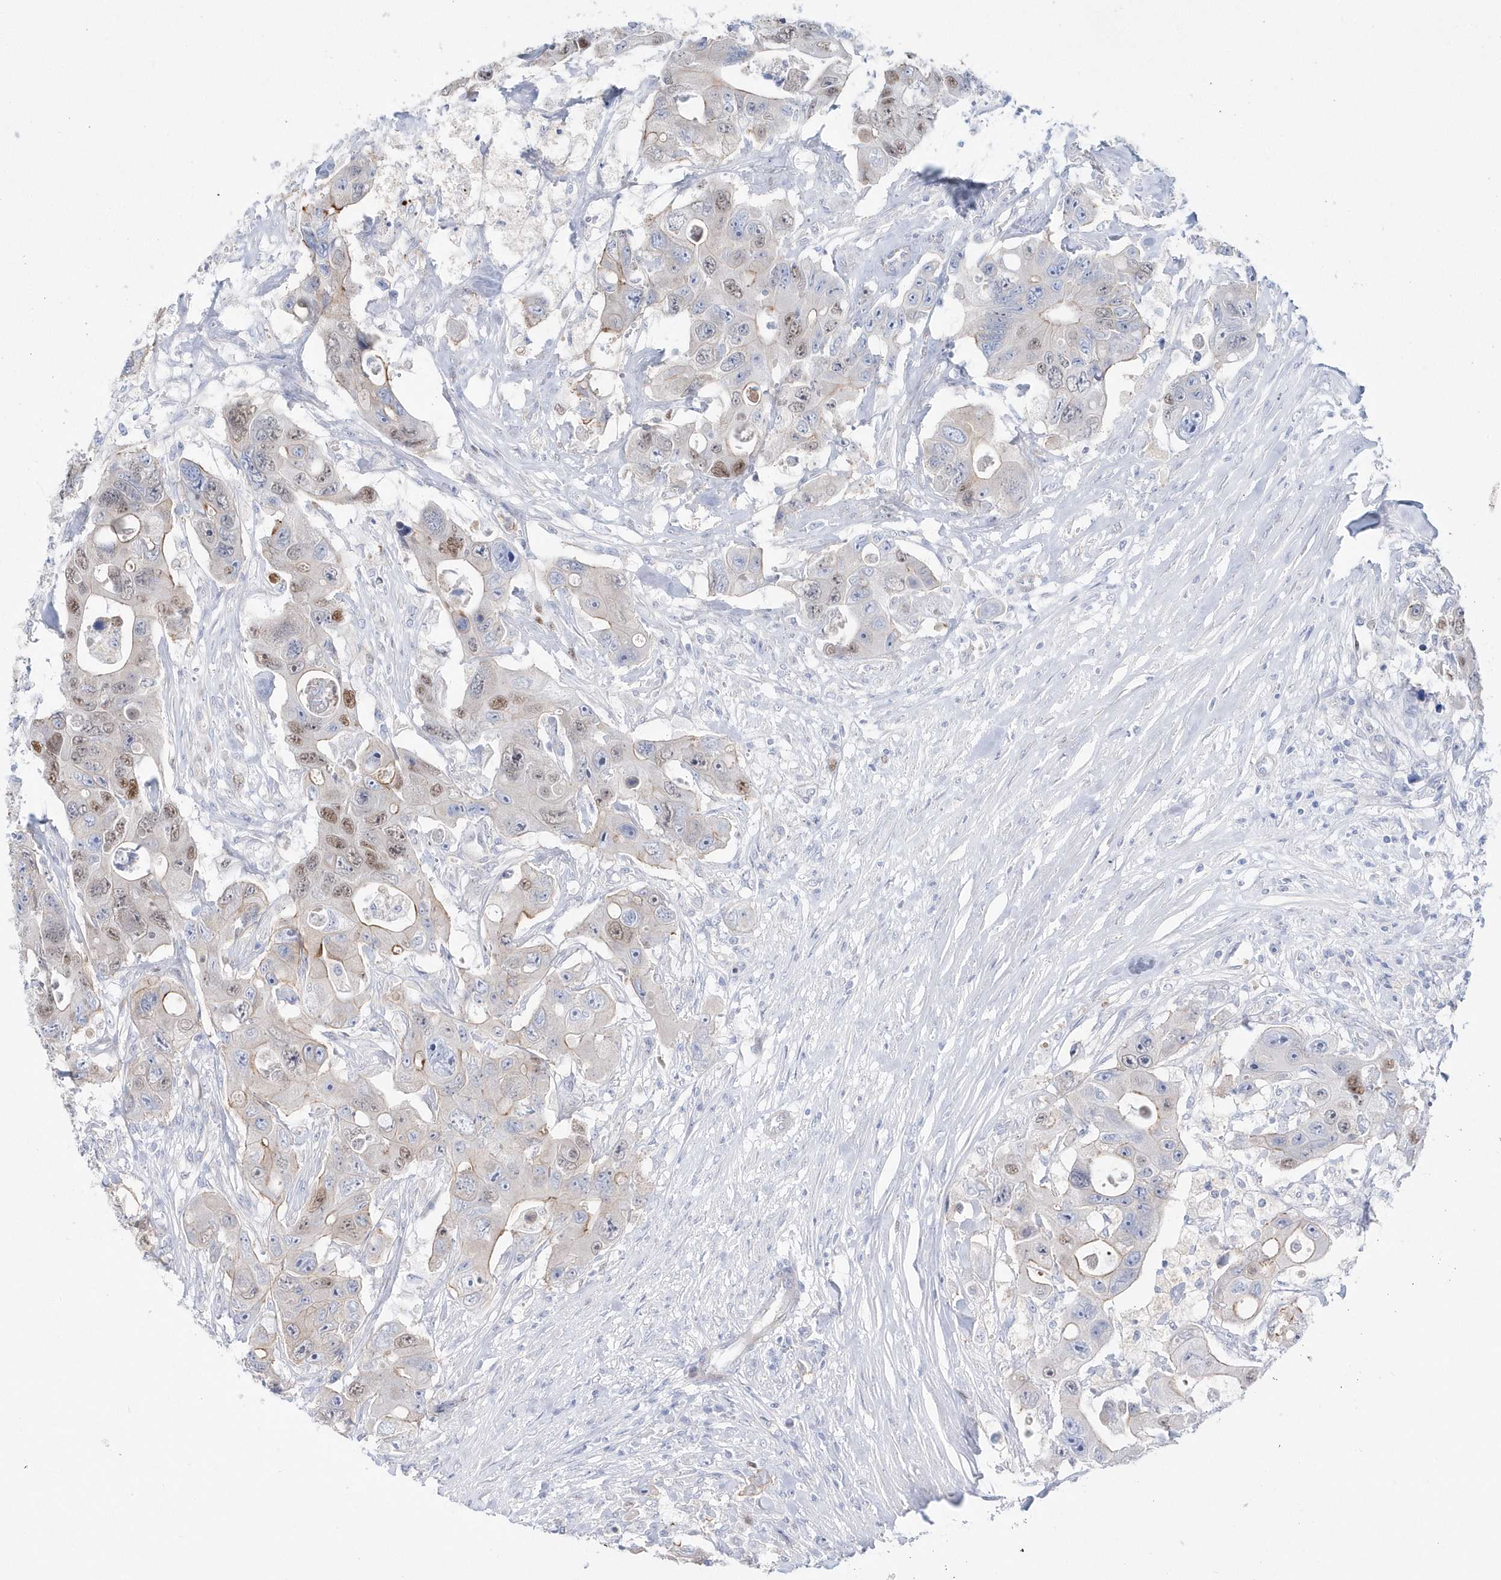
{"staining": {"intensity": "moderate", "quantity": "<25%", "location": "nuclear"}, "tissue": "colorectal cancer", "cell_type": "Tumor cells", "image_type": "cancer", "snomed": [{"axis": "morphology", "description": "Adenocarcinoma, NOS"}, {"axis": "topography", "description": "Colon"}], "caption": "DAB immunohistochemical staining of human adenocarcinoma (colorectal) reveals moderate nuclear protein positivity in about <25% of tumor cells.", "gene": "TMCO6", "patient": {"sex": "female", "age": 46}}